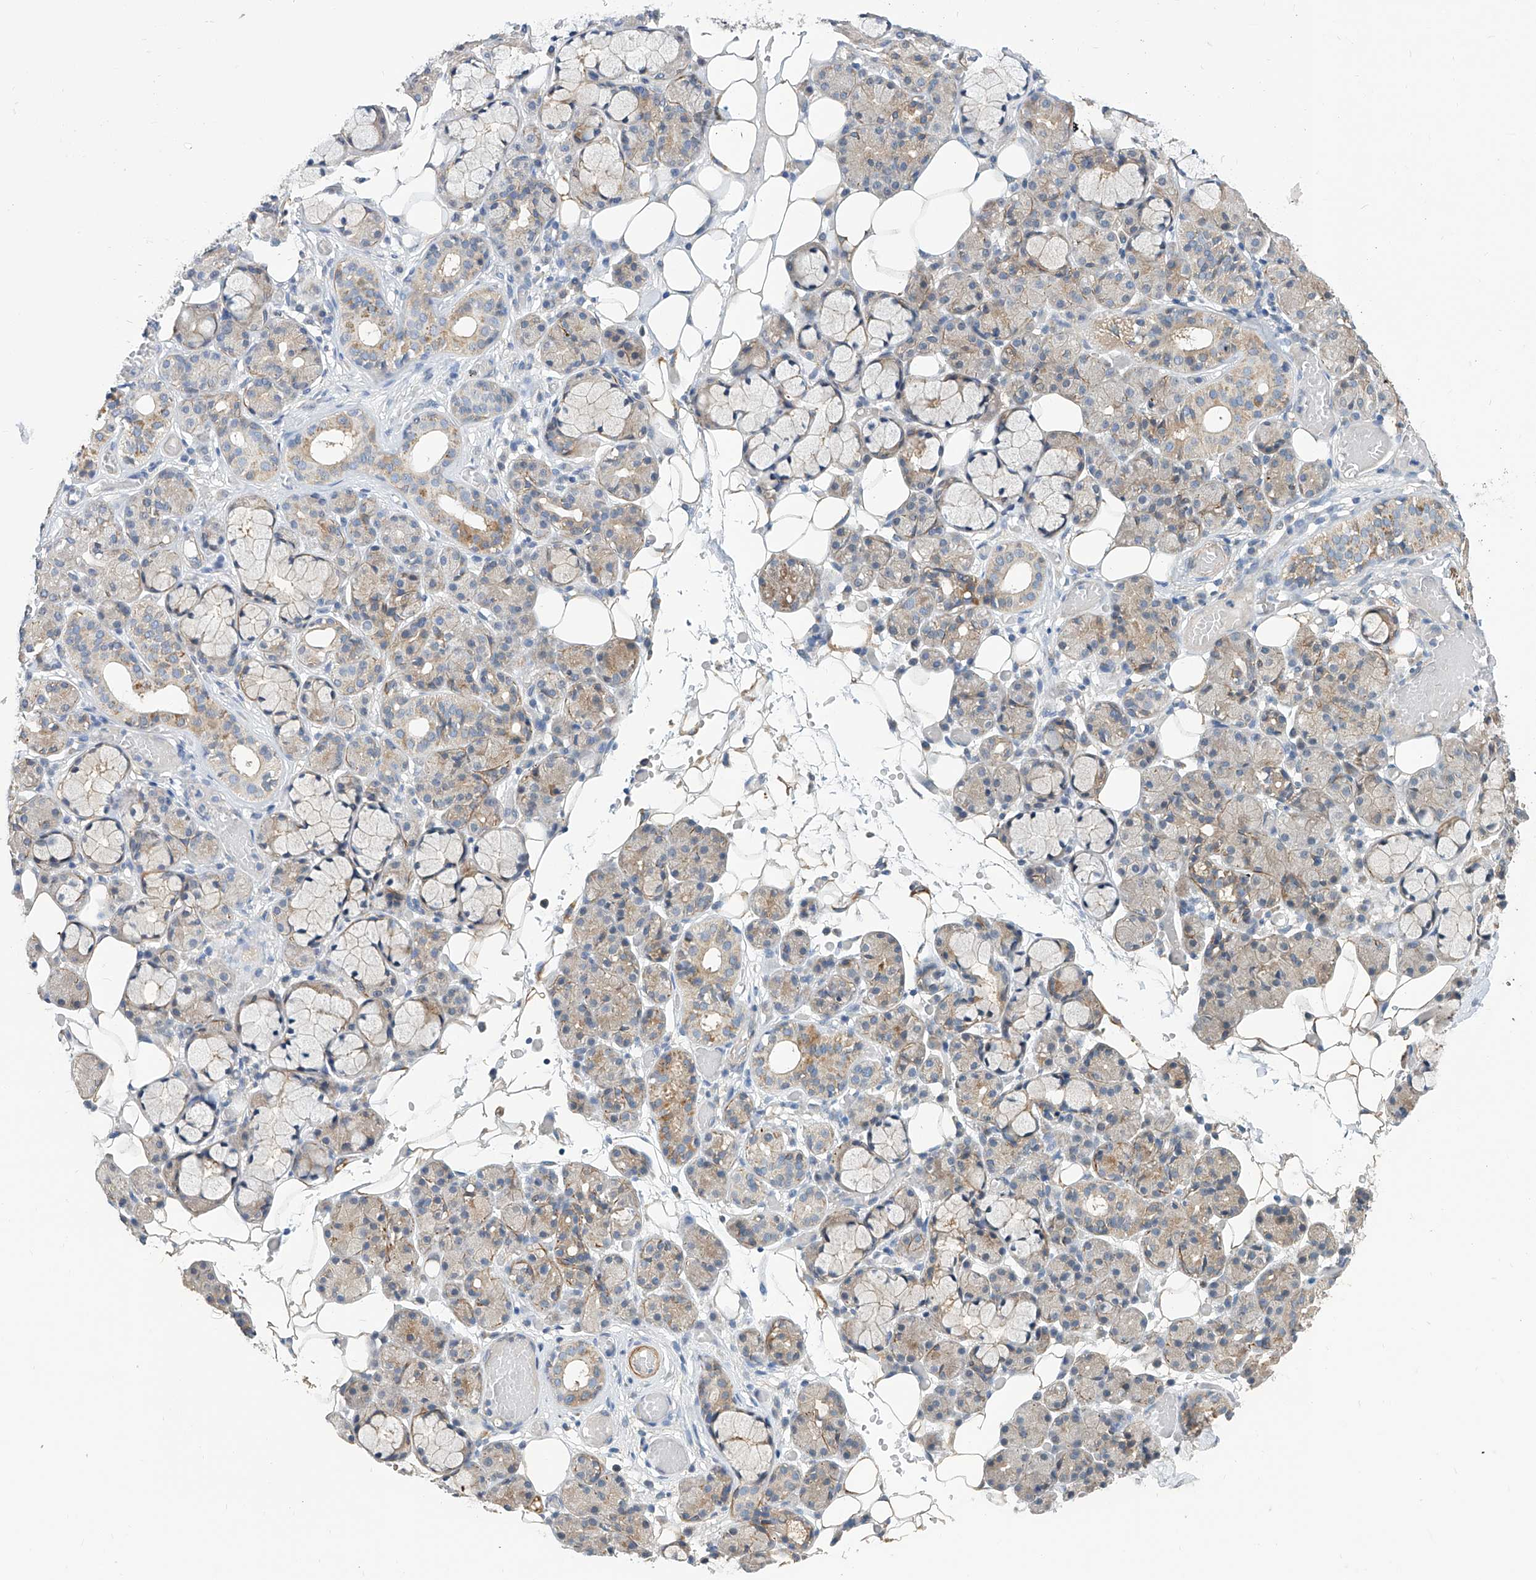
{"staining": {"intensity": "weak", "quantity": "<25%", "location": "cytoplasmic/membranous"}, "tissue": "salivary gland", "cell_type": "Glandular cells", "image_type": "normal", "snomed": [{"axis": "morphology", "description": "Normal tissue, NOS"}, {"axis": "topography", "description": "Salivary gland"}], "caption": "Immunohistochemistry (IHC) image of benign salivary gland: human salivary gland stained with DAB (3,3'-diaminobenzidine) reveals no significant protein staining in glandular cells. (DAB (3,3'-diaminobenzidine) IHC visualized using brightfield microscopy, high magnification).", "gene": "MAGEE2", "patient": {"sex": "male", "age": 63}}